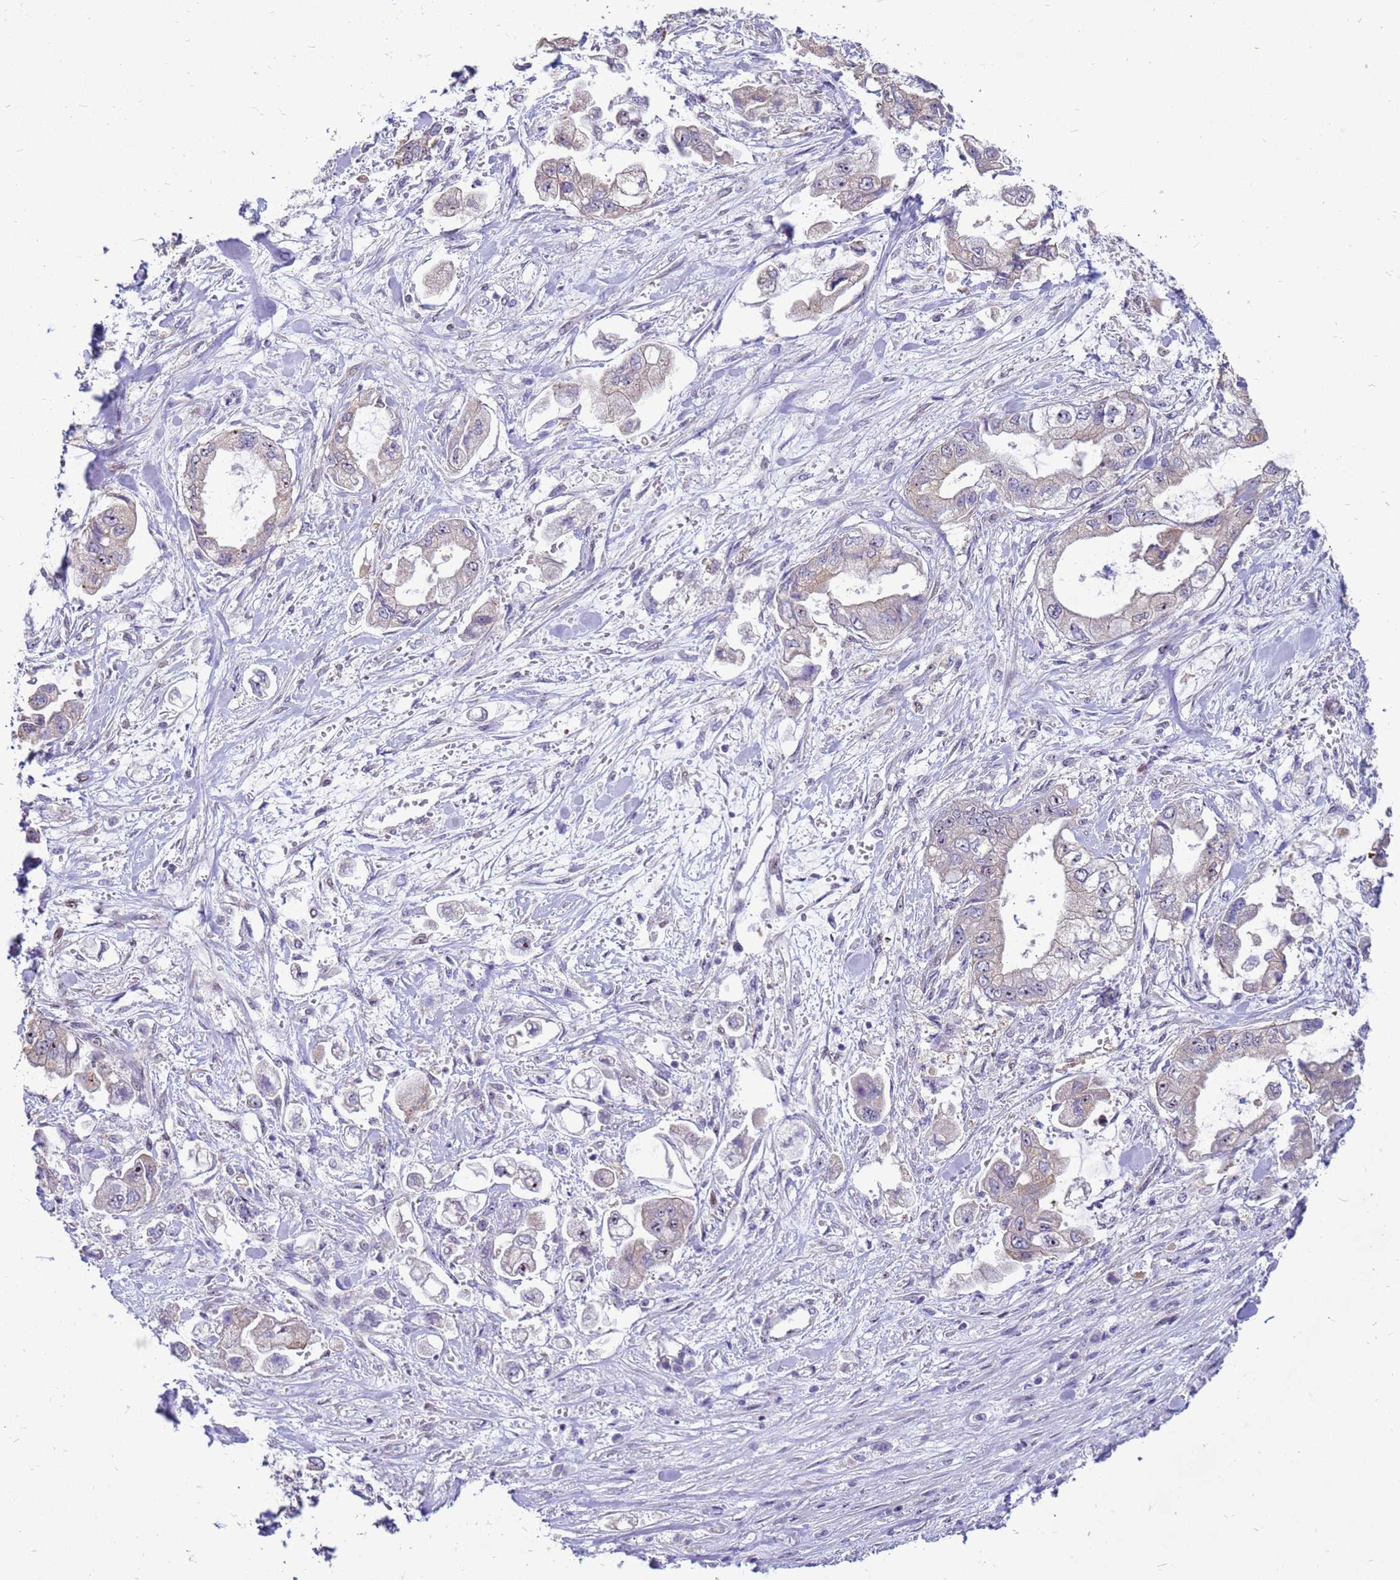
{"staining": {"intensity": "negative", "quantity": "none", "location": "none"}, "tissue": "stomach cancer", "cell_type": "Tumor cells", "image_type": "cancer", "snomed": [{"axis": "morphology", "description": "Adenocarcinoma, NOS"}, {"axis": "topography", "description": "Stomach"}], "caption": "Stomach cancer (adenocarcinoma) stained for a protein using immunohistochemistry (IHC) demonstrates no expression tumor cells.", "gene": "RSPO1", "patient": {"sex": "male", "age": 62}}